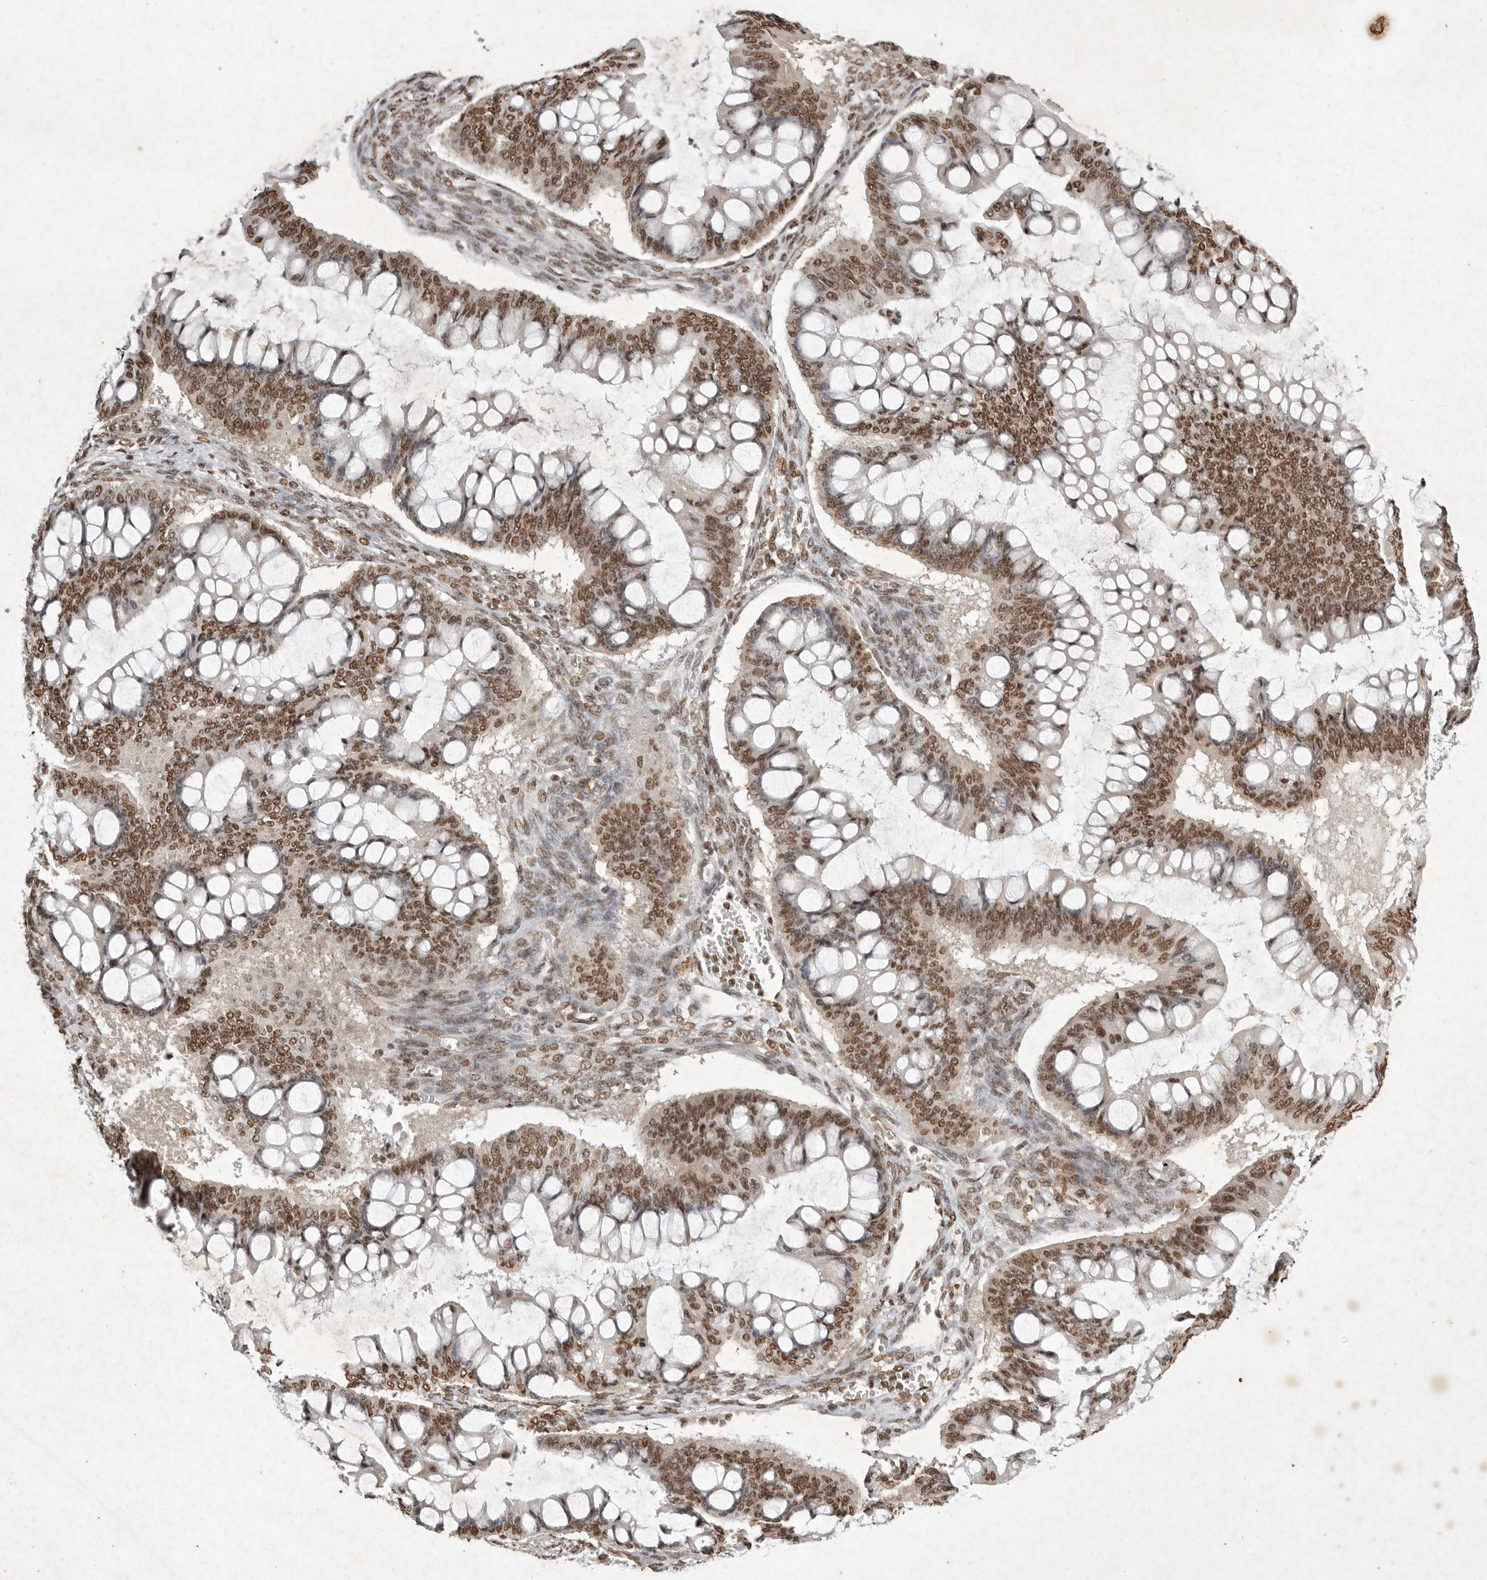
{"staining": {"intensity": "moderate", "quantity": ">75%", "location": "nuclear"}, "tissue": "ovarian cancer", "cell_type": "Tumor cells", "image_type": "cancer", "snomed": [{"axis": "morphology", "description": "Cystadenocarcinoma, mucinous, NOS"}, {"axis": "topography", "description": "Ovary"}], "caption": "Moderate nuclear expression for a protein is seen in approximately >75% of tumor cells of ovarian cancer (mucinous cystadenocarcinoma) using immunohistochemistry.", "gene": "NKX3-2", "patient": {"sex": "female", "age": 73}}